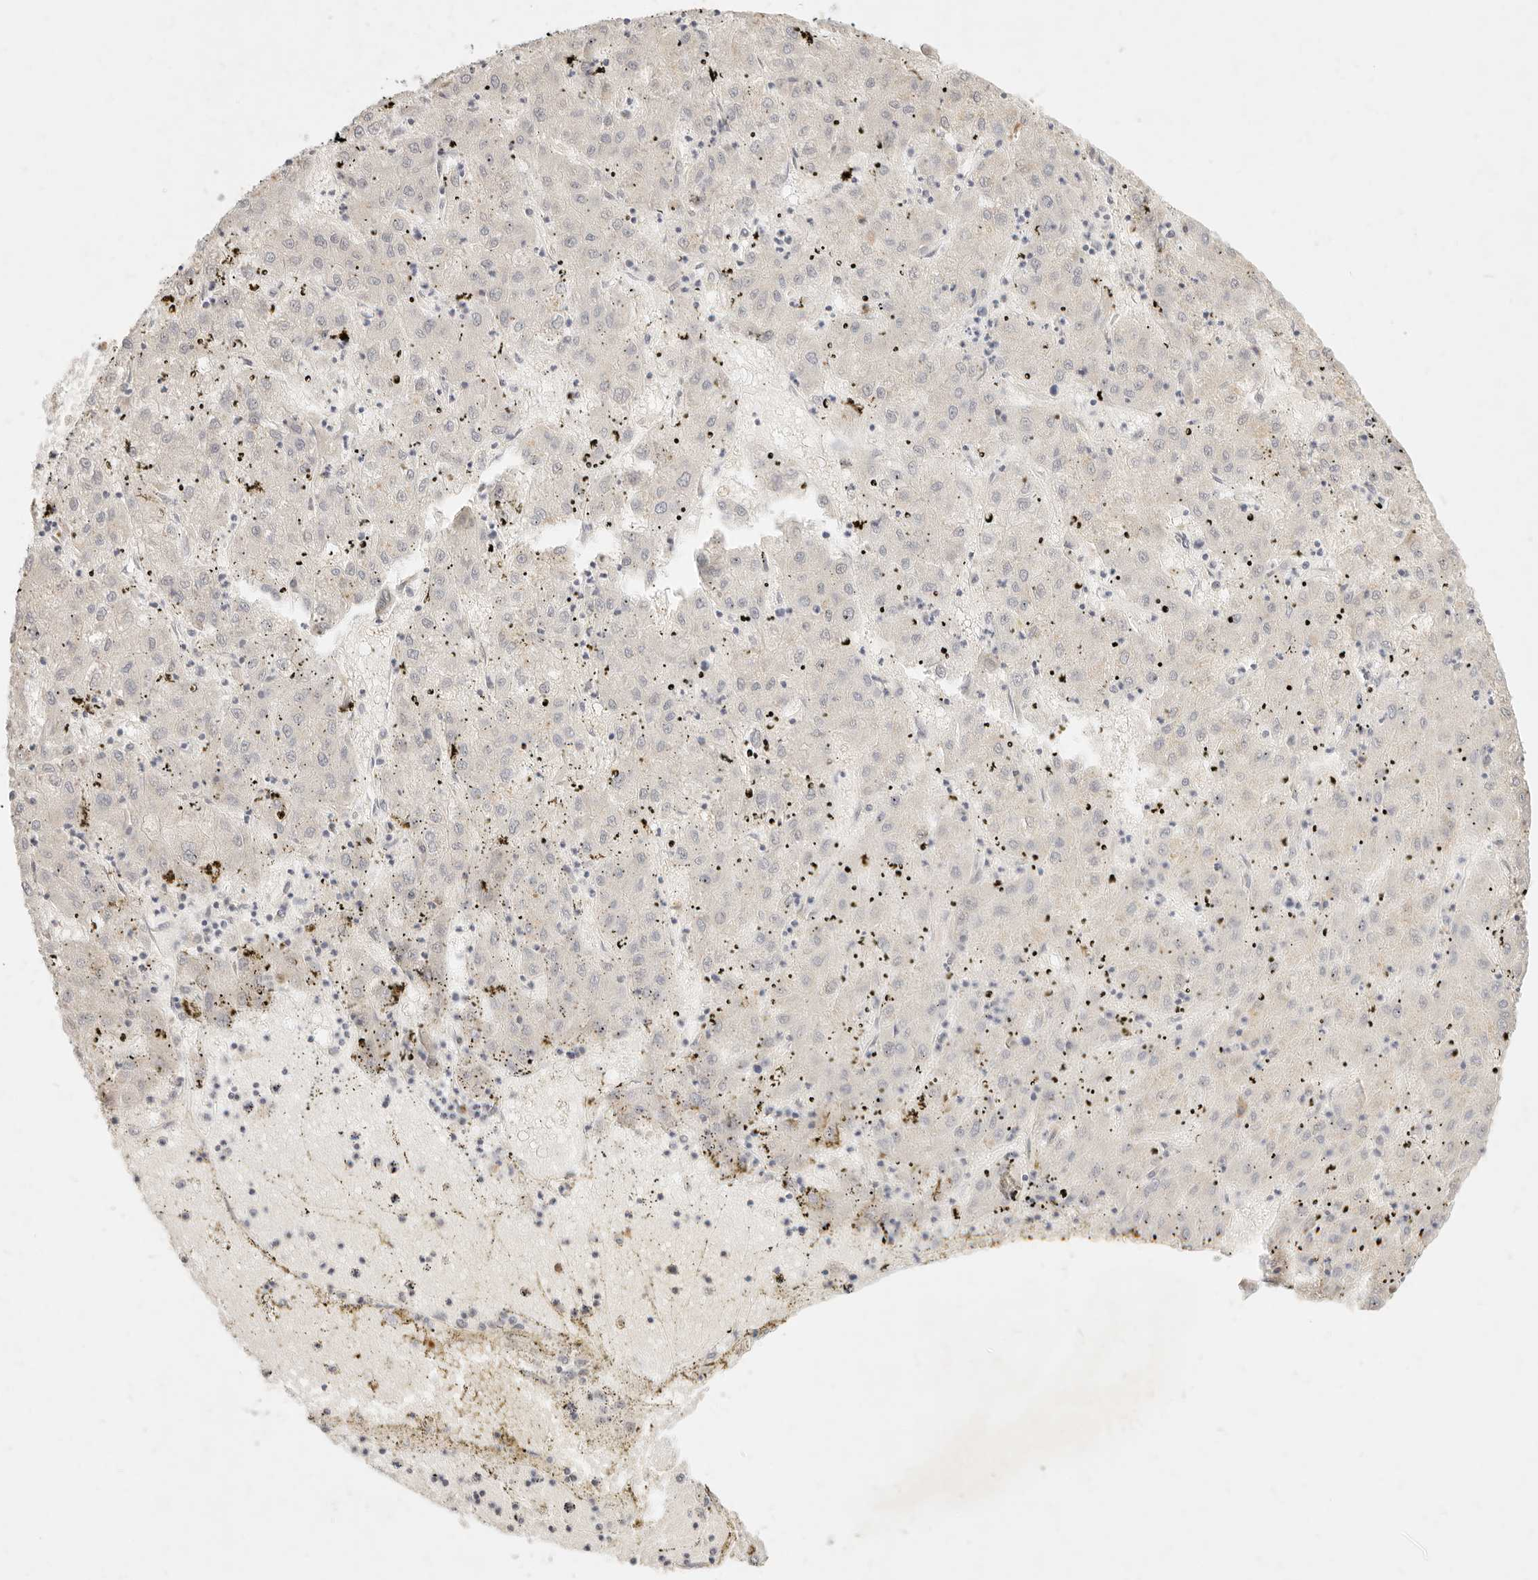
{"staining": {"intensity": "negative", "quantity": "none", "location": "none"}, "tissue": "liver cancer", "cell_type": "Tumor cells", "image_type": "cancer", "snomed": [{"axis": "morphology", "description": "Carcinoma, Hepatocellular, NOS"}, {"axis": "topography", "description": "Liver"}], "caption": "High power microscopy micrograph of an immunohistochemistry (IHC) histopathology image of hepatocellular carcinoma (liver), revealing no significant positivity in tumor cells. The staining was performed using DAB (3,3'-diaminobenzidine) to visualize the protein expression in brown, while the nuclei were stained in blue with hematoxylin (Magnification: 20x).", "gene": "ASCL3", "patient": {"sex": "male", "age": 72}}